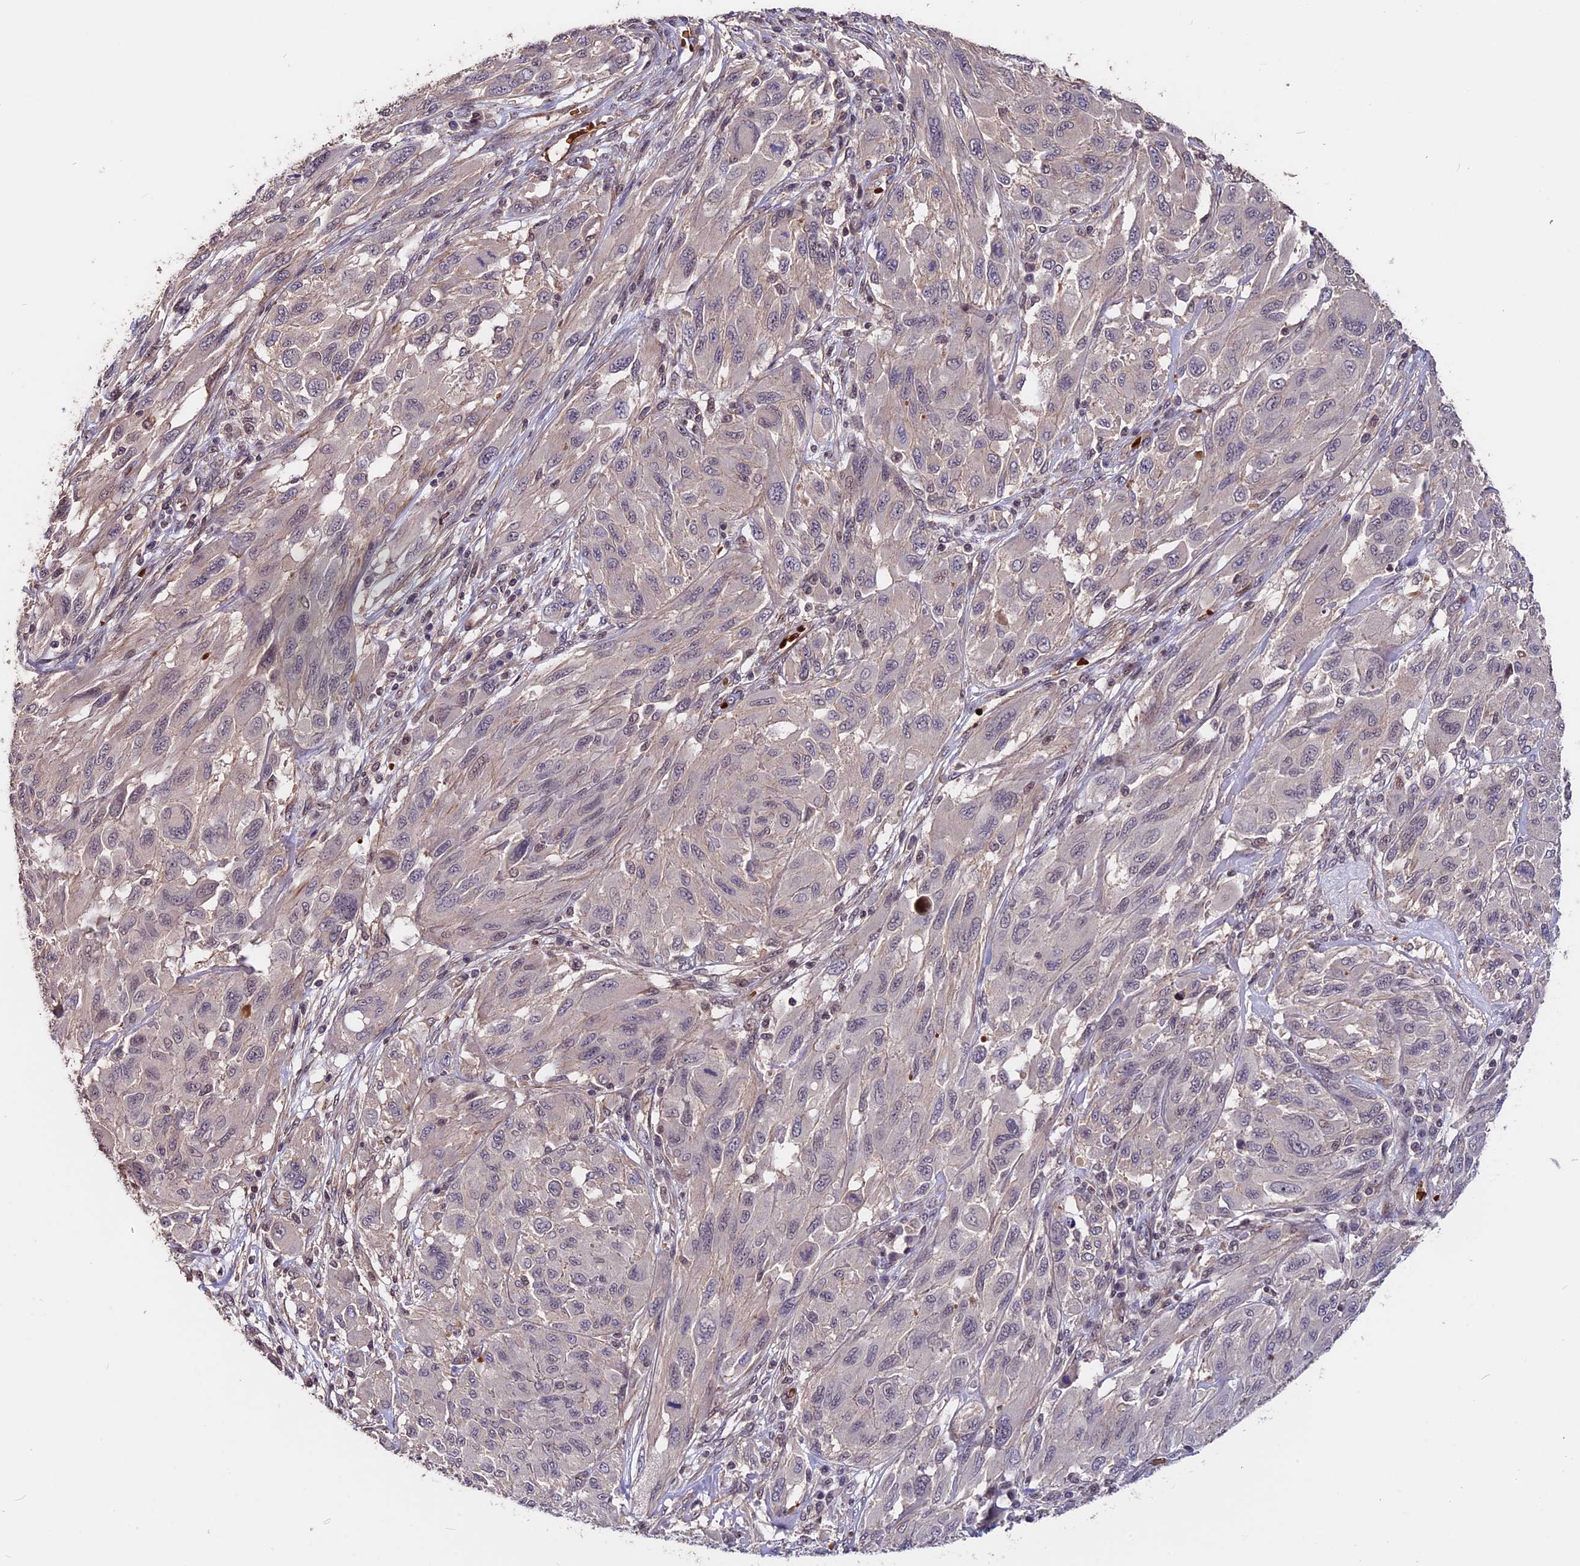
{"staining": {"intensity": "negative", "quantity": "none", "location": "none"}, "tissue": "melanoma", "cell_type": "Tumor cells", "image_type": "cancer", "snomed": [{"axis": "morphology", "description": "Malignant melanoma, NOS"}, {"axis": "topography", "description": "Skin"}], "caption": "This is a image of immunohistochemistry (IHC) staining of melanoma, which shows no positivity in tumor cells.", "gene": "ZC3H10", "patient": {"sex": "female", "age": 91}}